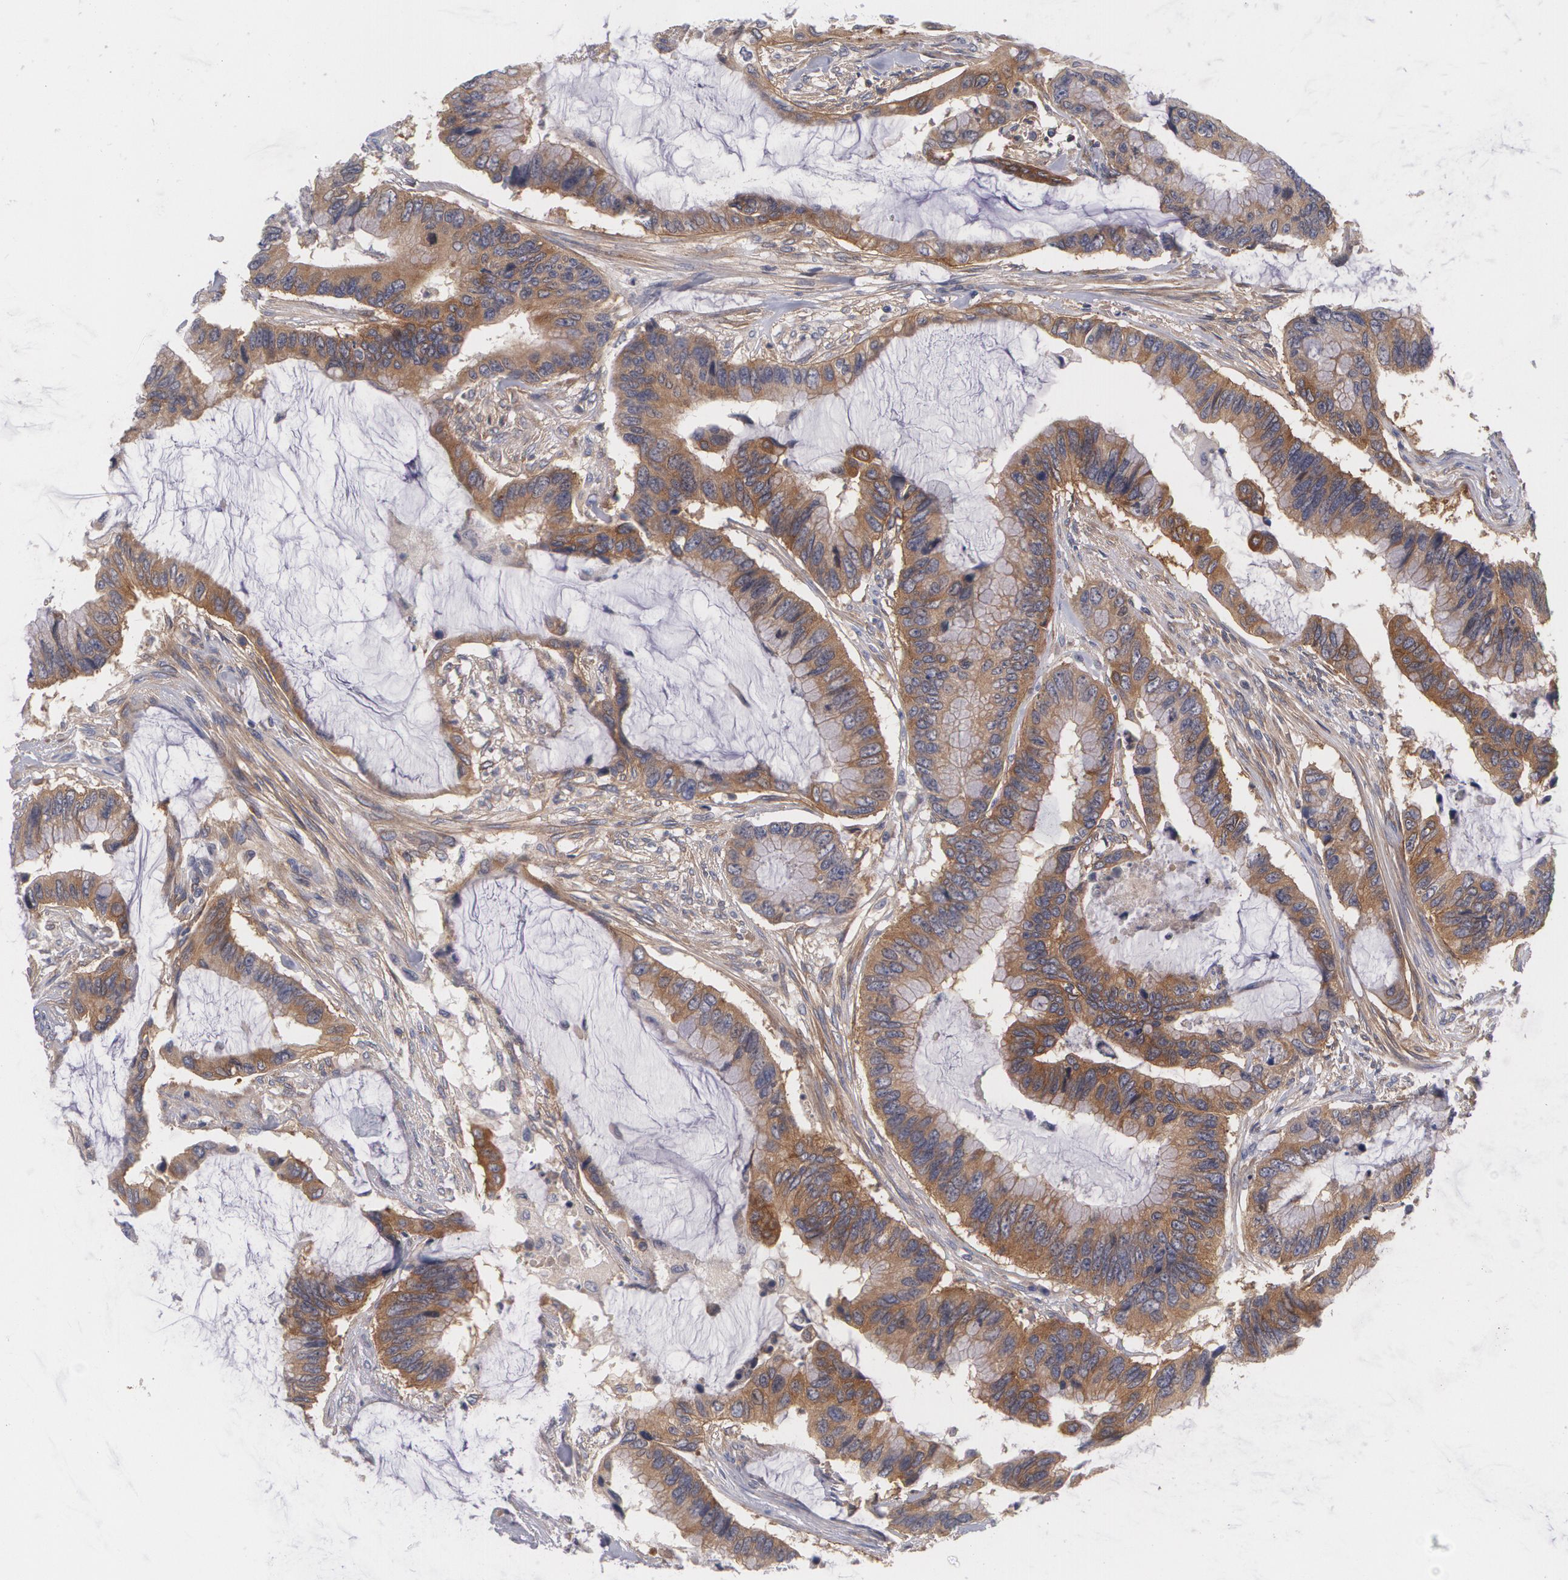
{"staining": {"intensity": "moderate", "quantity": ">75%", "location": "cytoplasmic/membranous"}, "tissue": "colorectal cancer", "cell_type": "Tumor cells", "image_type": "cancer", "snomed": [{"axis": "morphology", "description": "Adenocarcinoma, NOS"}, {"axis": "topography", "description": "Rectum"}], "caption": "Immunohistochemistry (IHC) (DAB) staining of colorectal cancer demonstrates moderate cytoplasmic/membranous protein expression in approximately >75% of tumor cells.", "gene": "CASK", "patient": {"sex": "female", "age": 59}}